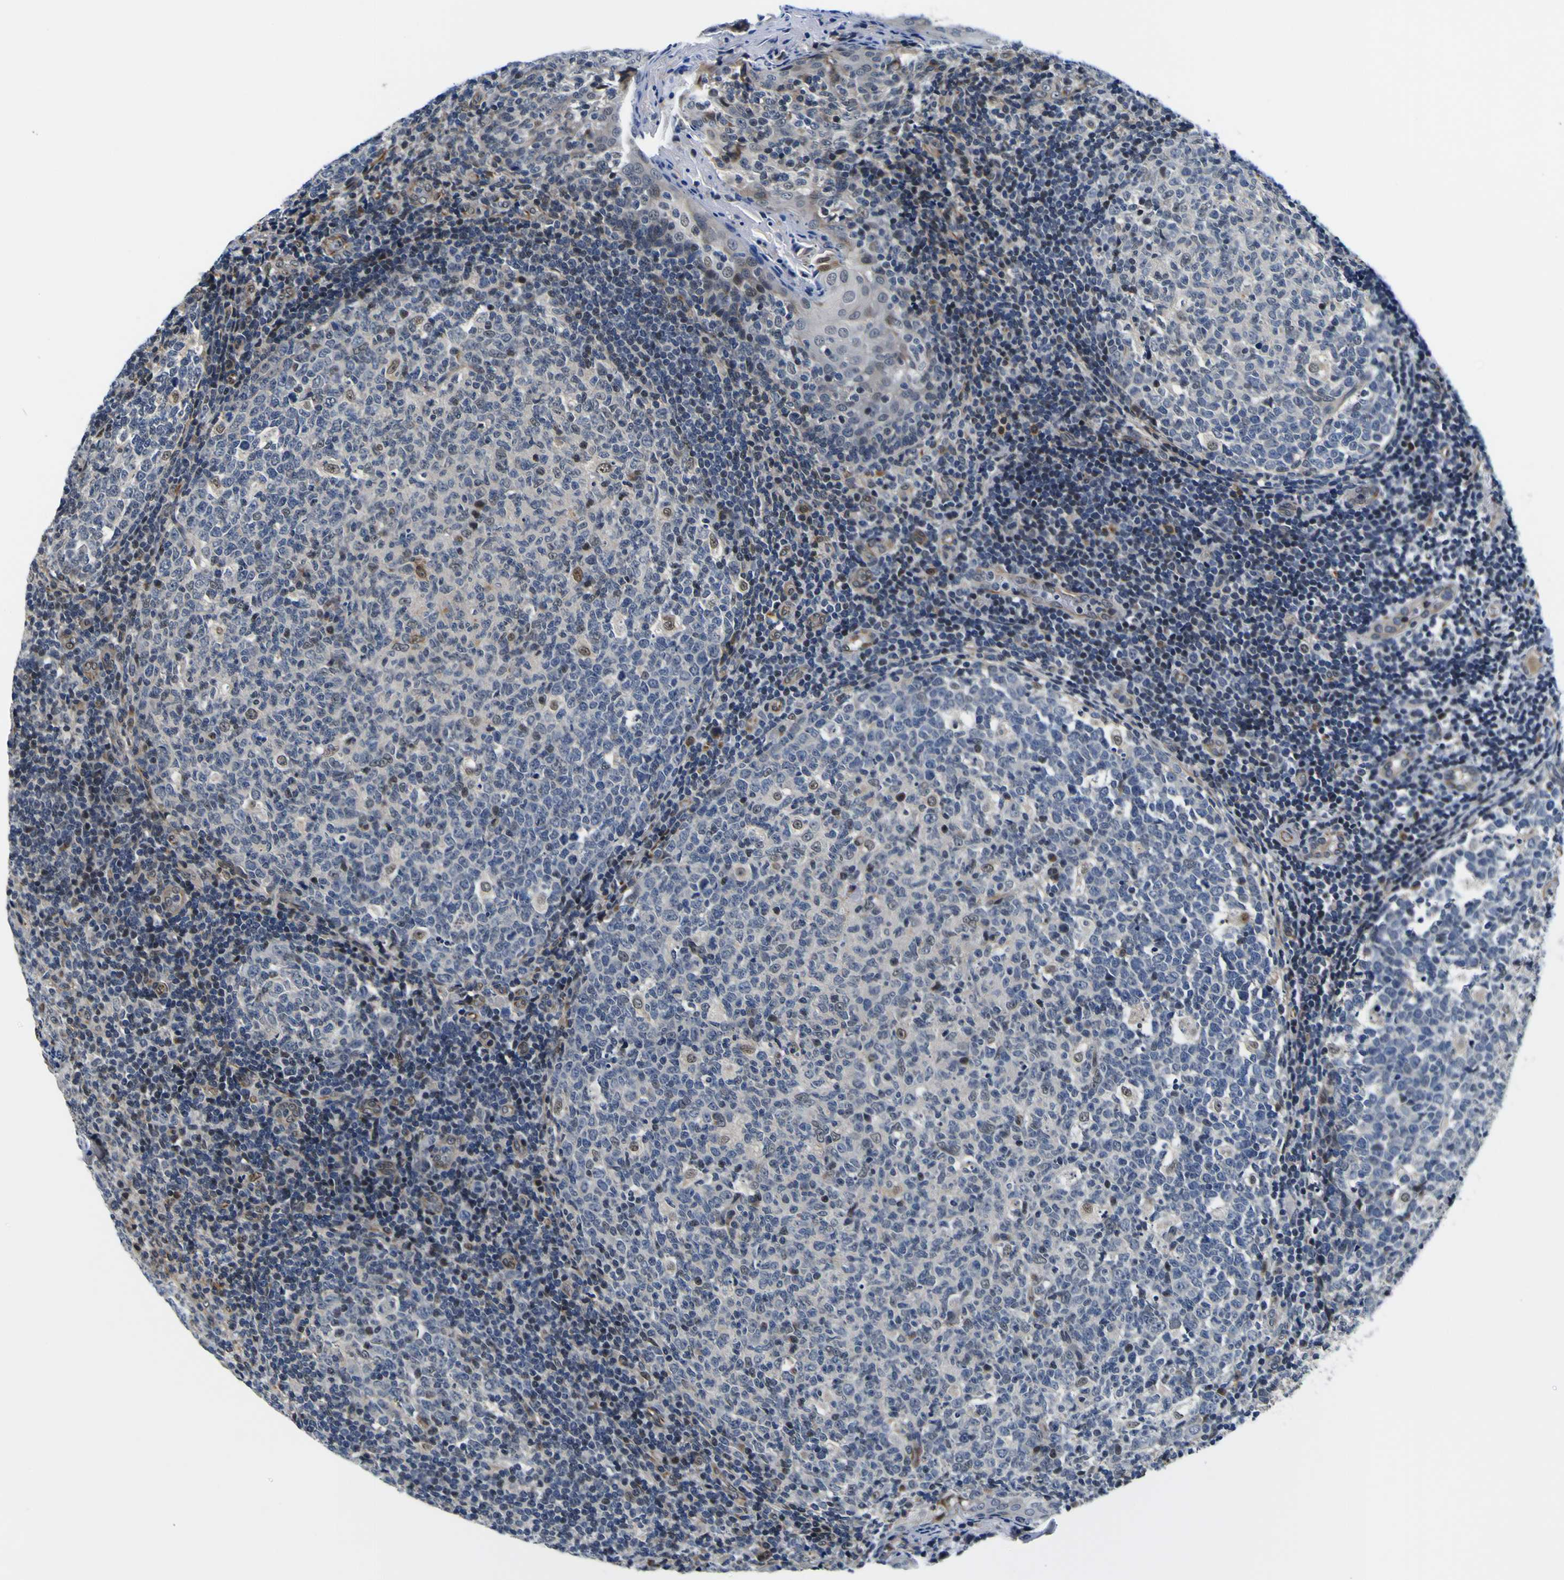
{"staining": {"intensity": "moderate", "quantity": "<25%", "location": "cytoplasmic/membranous,nuclear"}, "tissue": "tonsil", "cell_type": "Germinal center cells", "image_type": "normal", "snomed": [{"axis": "morphology", "description": "Normal tissue, NOS"}, {"axis": "topography", "description": "Tonsil"}], "caption": "Brown immunohistochemical staining in unremarkable human tonsil shows moderate cytoplasmic/membranous,nuclear positivity in about <25% of germinal center cells. (brown staining indicates protein expression, while blue staining denotes nuclei).", "gene": "POSTN", "patient": {"sex": "female", "age": 19}}